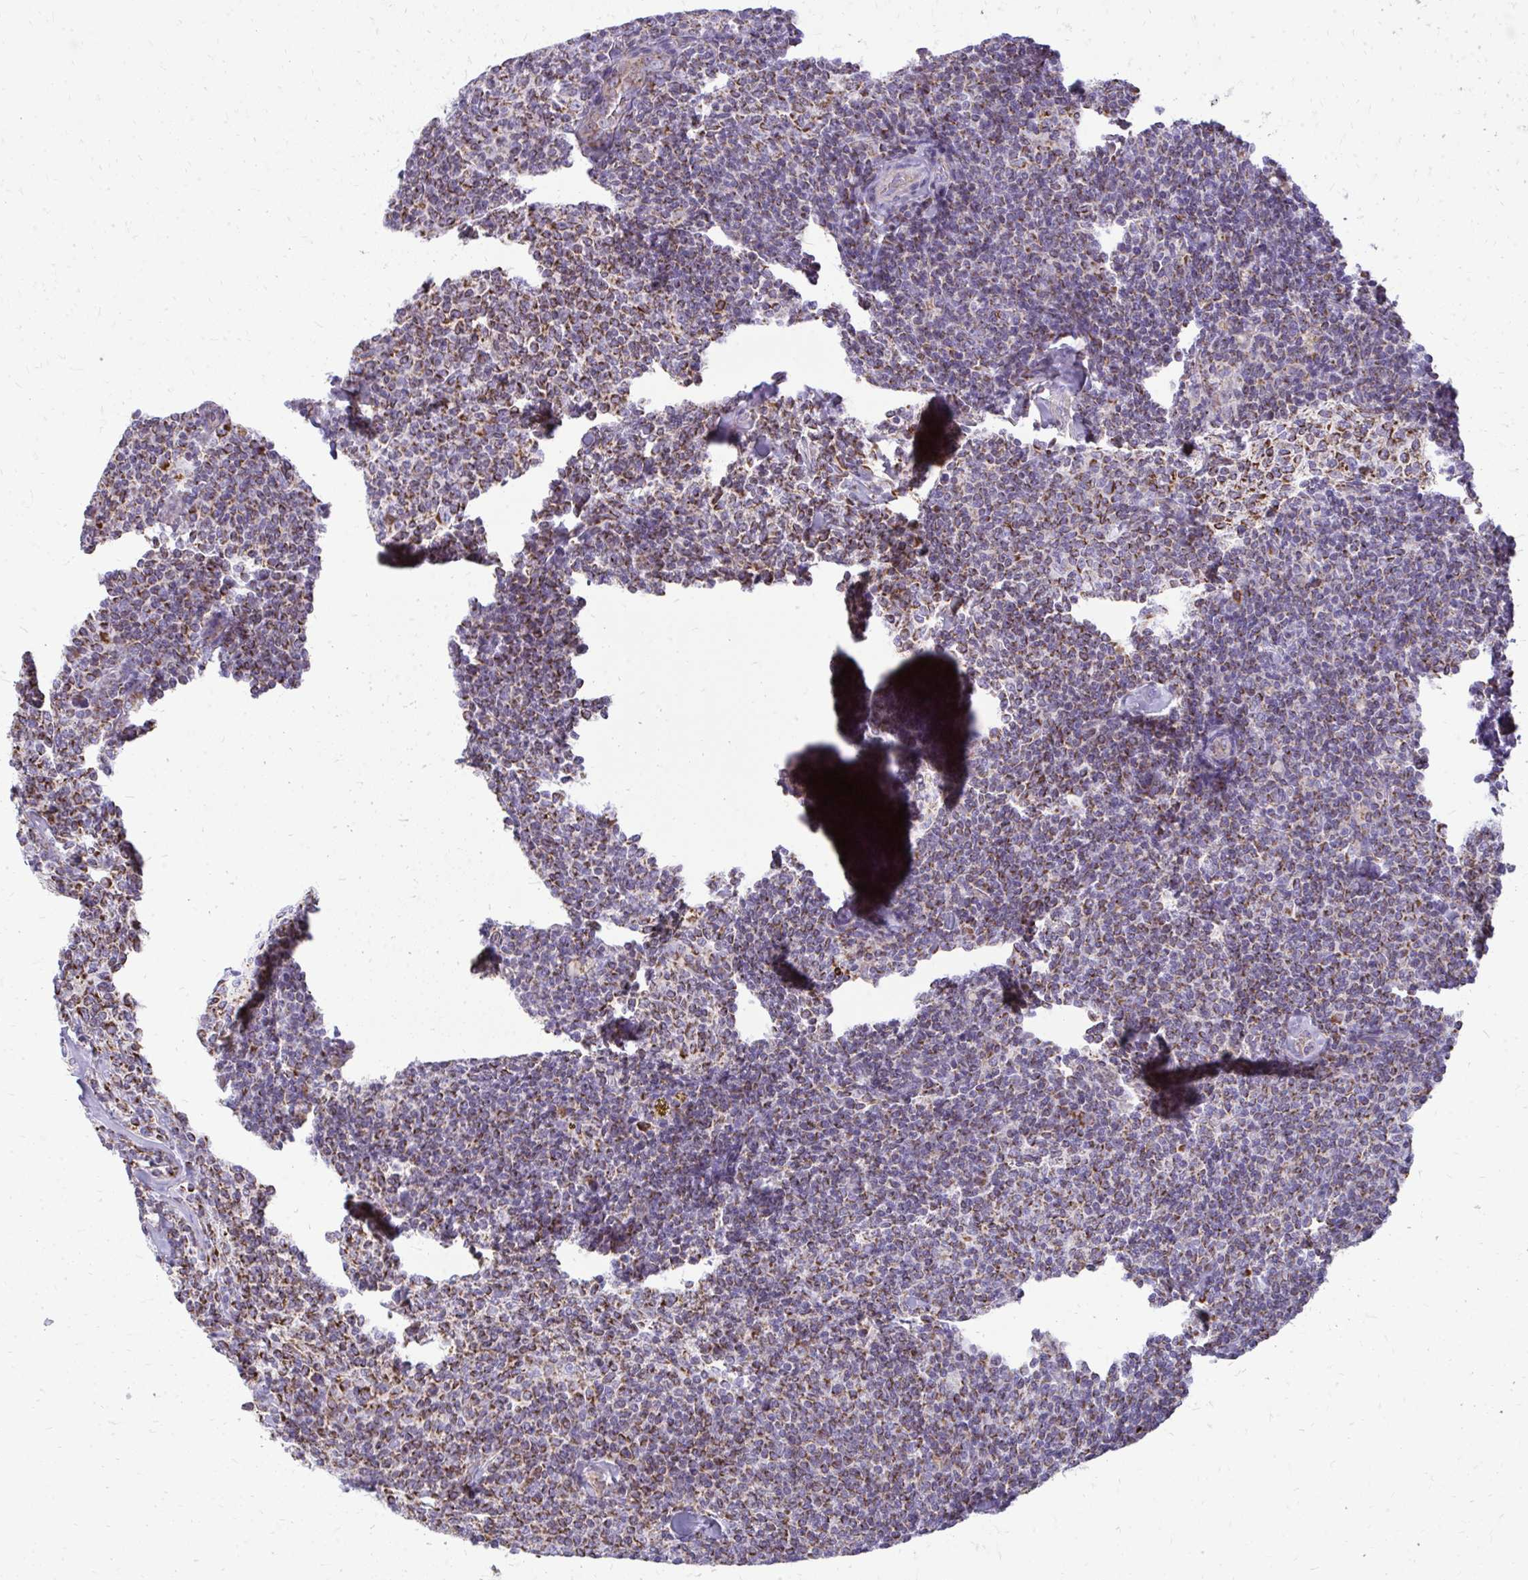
{"staining": {"intensity": "moderate", "quantity": ">75%", "location": "cytoplasmic/membranous"}, "tissue": "lymphoma", "cell_type": "Tumor cells", "image_type": "cancer", "snomed": [{"axis": "morphology", "description": "Malignant lymphoma, non-Hodgkin's type, Low grade"}, {"axis": "topography", "description": "Lymph node"}], "caption": "IHC (DAB) staining of human low-grade malignant lymphoma, non-Hodgkin's type demonstrates moderate cytoplasmic/membranous protein expression in about >75% of tumor cells. The staining was performed using DAB (3,3'-diaminobenzidine) to visualize the protein expression in brown, while the nuclei were stained in blue with hematoxylin (Magnification: 20x).", "gene": "IFIT1", "patient": {"sex": "female", "age": 56}}